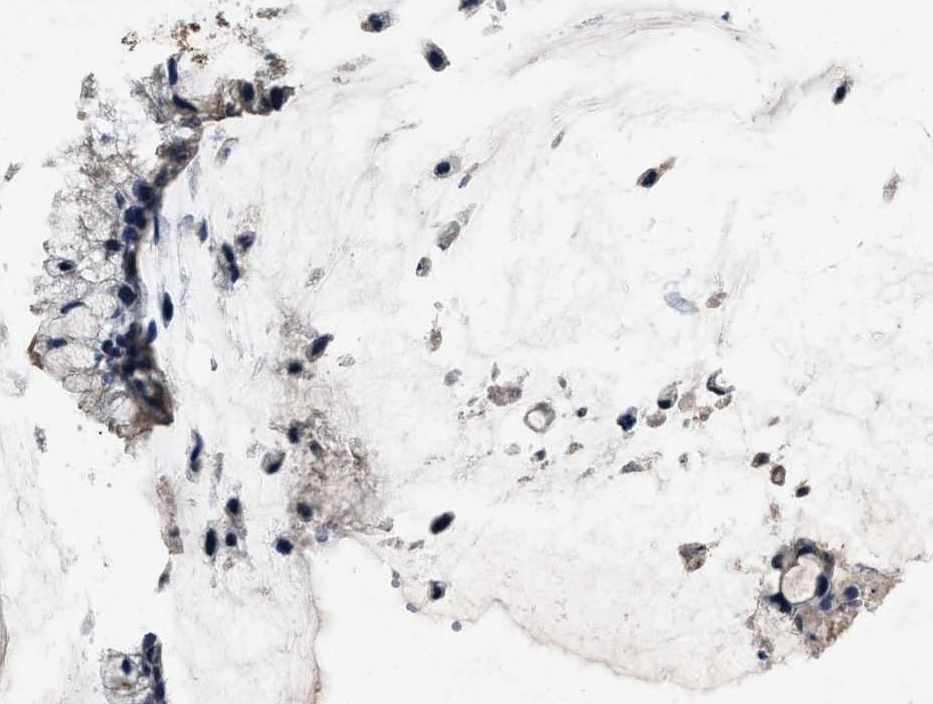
{"staining": {"intensity": "weak", "quantity": "<25%", "location": "cytoplasmic/membranous"}, "tissue": "ovarian cancer", "cell_type": "Tumor cells", "image_type": "cancer", "snomed": [{"axis": "morphology", "description": "Cystadenocarcinoma, mucinous, NOS"}, {"axis": "topography", "description": "Ovary"}], "caption": "An image of human ovarian cancer (mucinous cystadenocarcinoma) is negative for staining in tumor cells.", "gene": "PDAP1", "patient": {"sex": "female", "age": 39}}